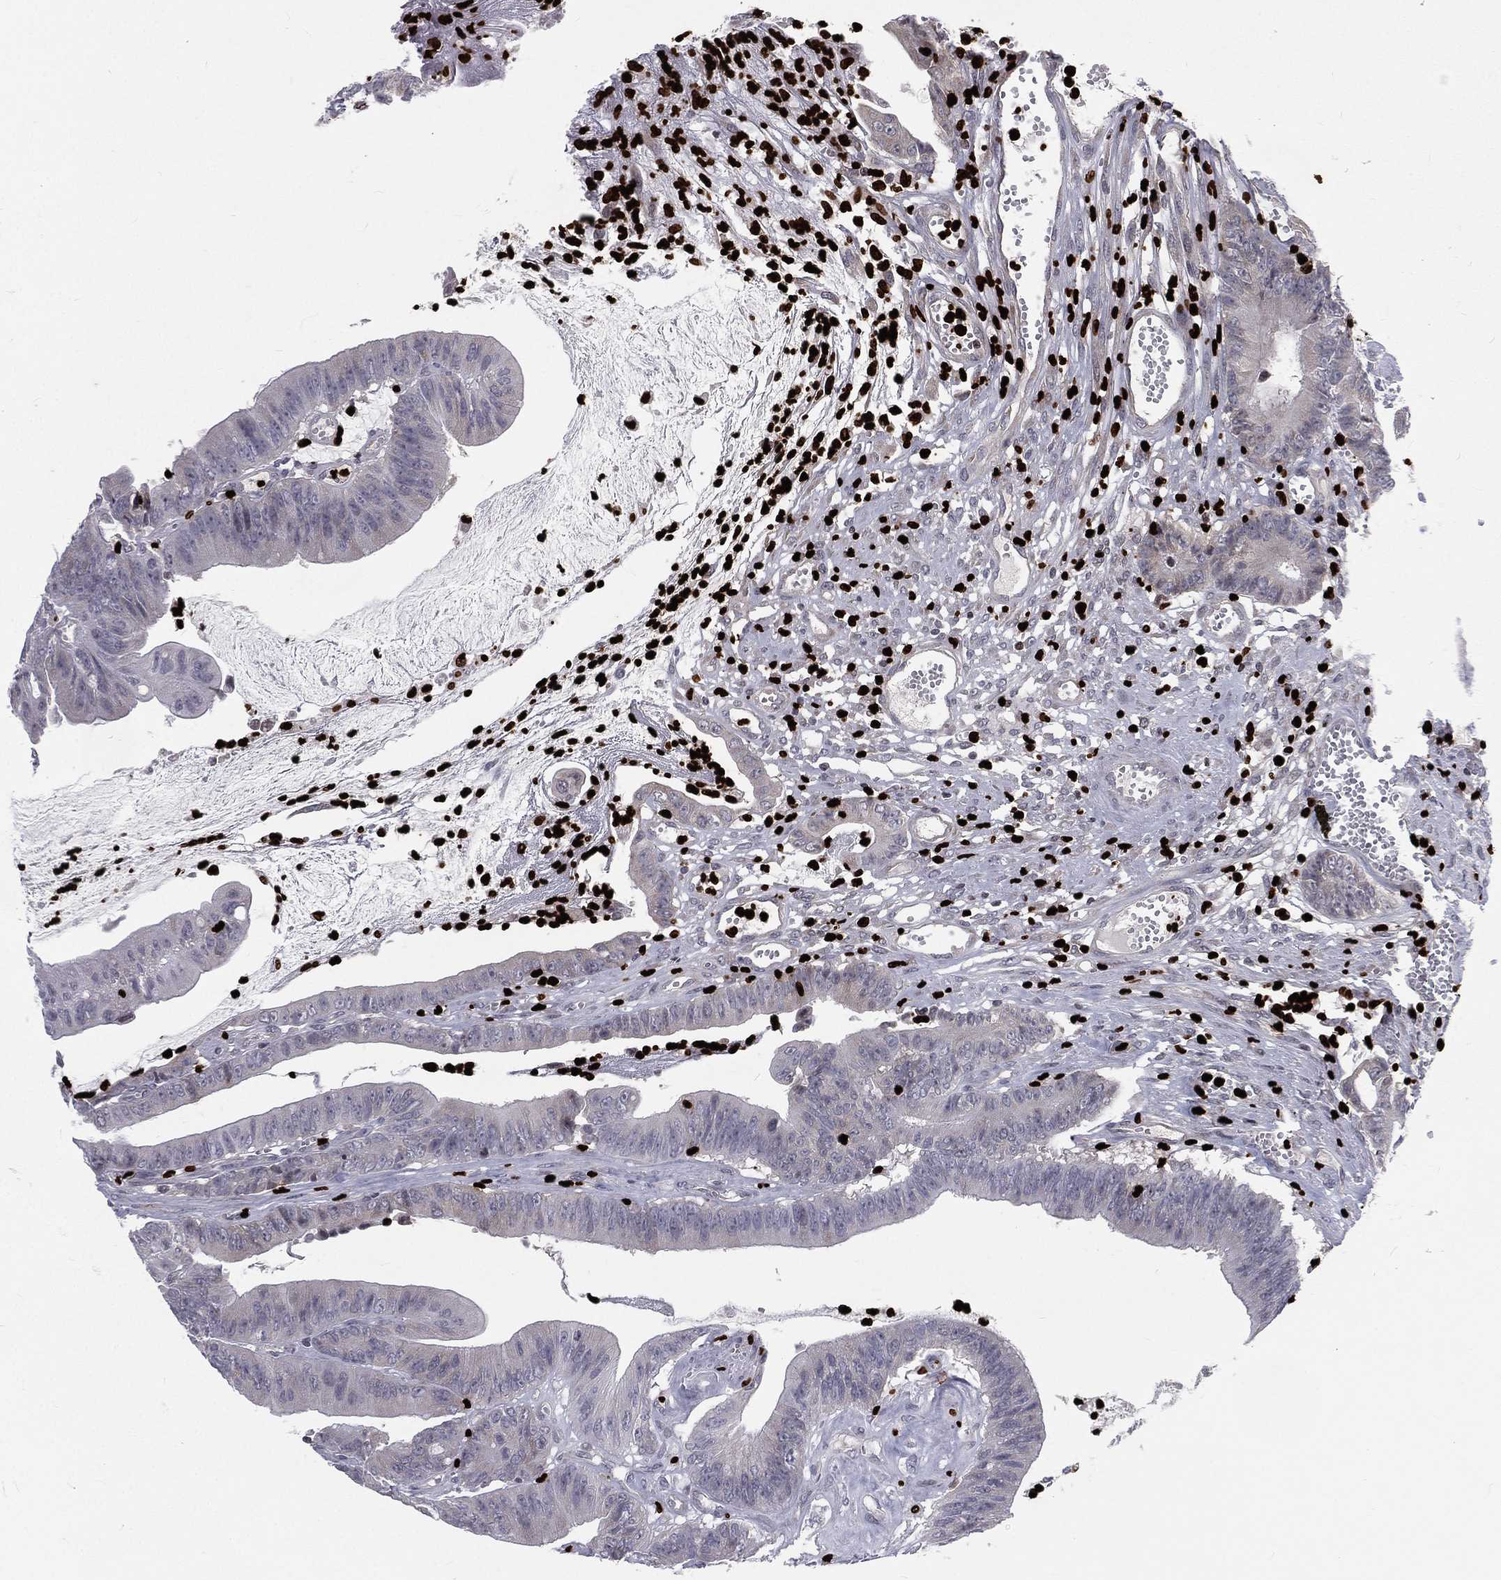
{"staining": {"intensity": "negative", "quantity": "none", "location": "none"}, "tissue": "colorectal cancer", "cell_type": "Tumor cells", "image_type": "cancer", "snomed": [{"axis": "morphology", "description": "Adenocarcinoma, NOS"}, {"axis": "topography", "description": "Colon"}], "caption": "High power microscopy micrograph of an IHC image of colorectal cancer, revealing no significant staining in tumor cells.", "gene": "MNDA", "patient": {"sex": "female", "age": 69}}